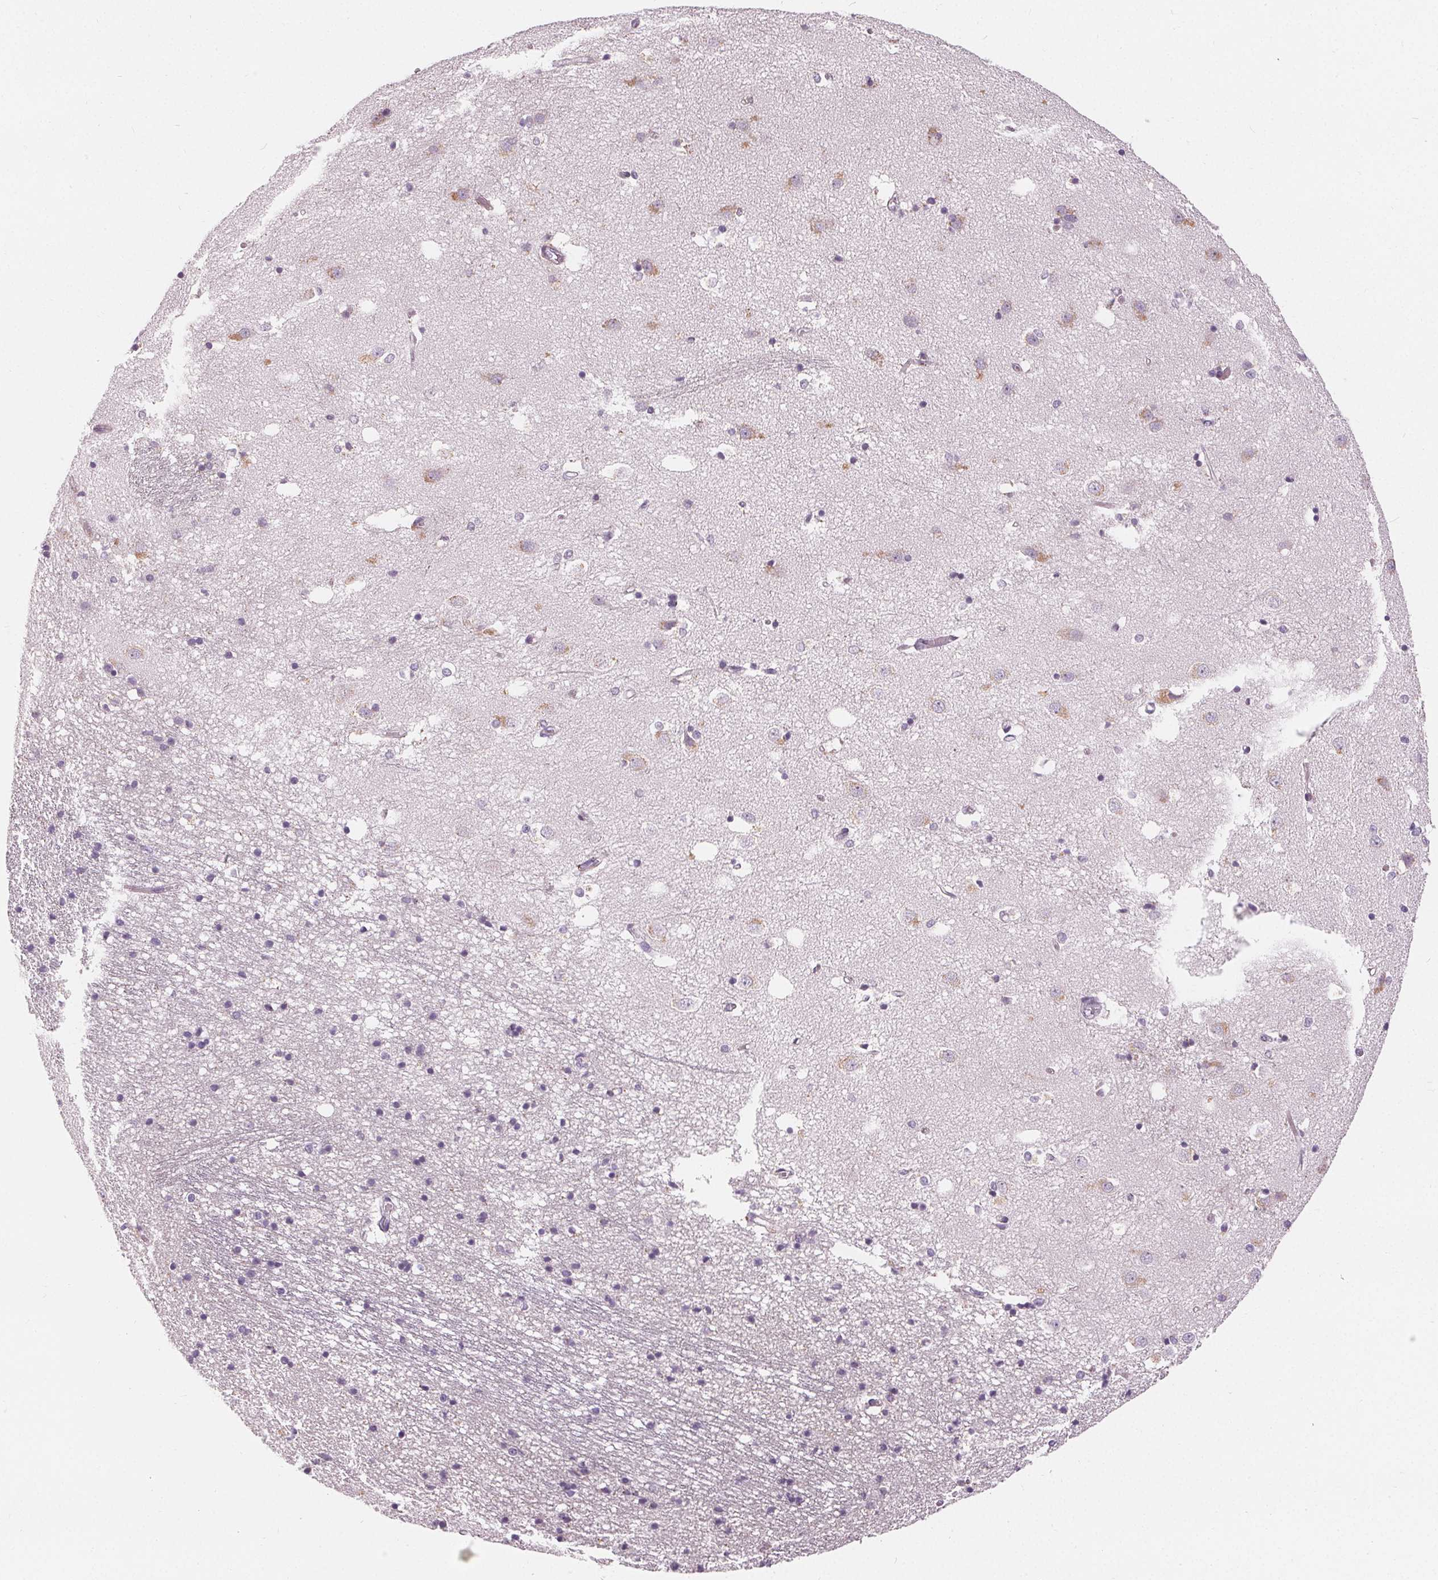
{"staining": {"intensity": "negative", "quantity": "none", "location": "none"}, "tissue": "caudate", "cell_type": "Glial cells", "image_type": "normal", "snomed": [{"axis": "morphology", "description": "Normal tissue, NOS"}, {"axis": "topography", "description": "Lateral ventricle wall"}], "caption": "The image demonstrates no staining of glial cells in normal caudate. The staining was performed using DAB (3,3'-diaminobenzidine) to visualize the protein expression in brown, while the nuclei were stained in blue with hematoxylin (Magnification: 20x).", "gene": "HOPX", "patient": {"sex": "male", "age": 54}}